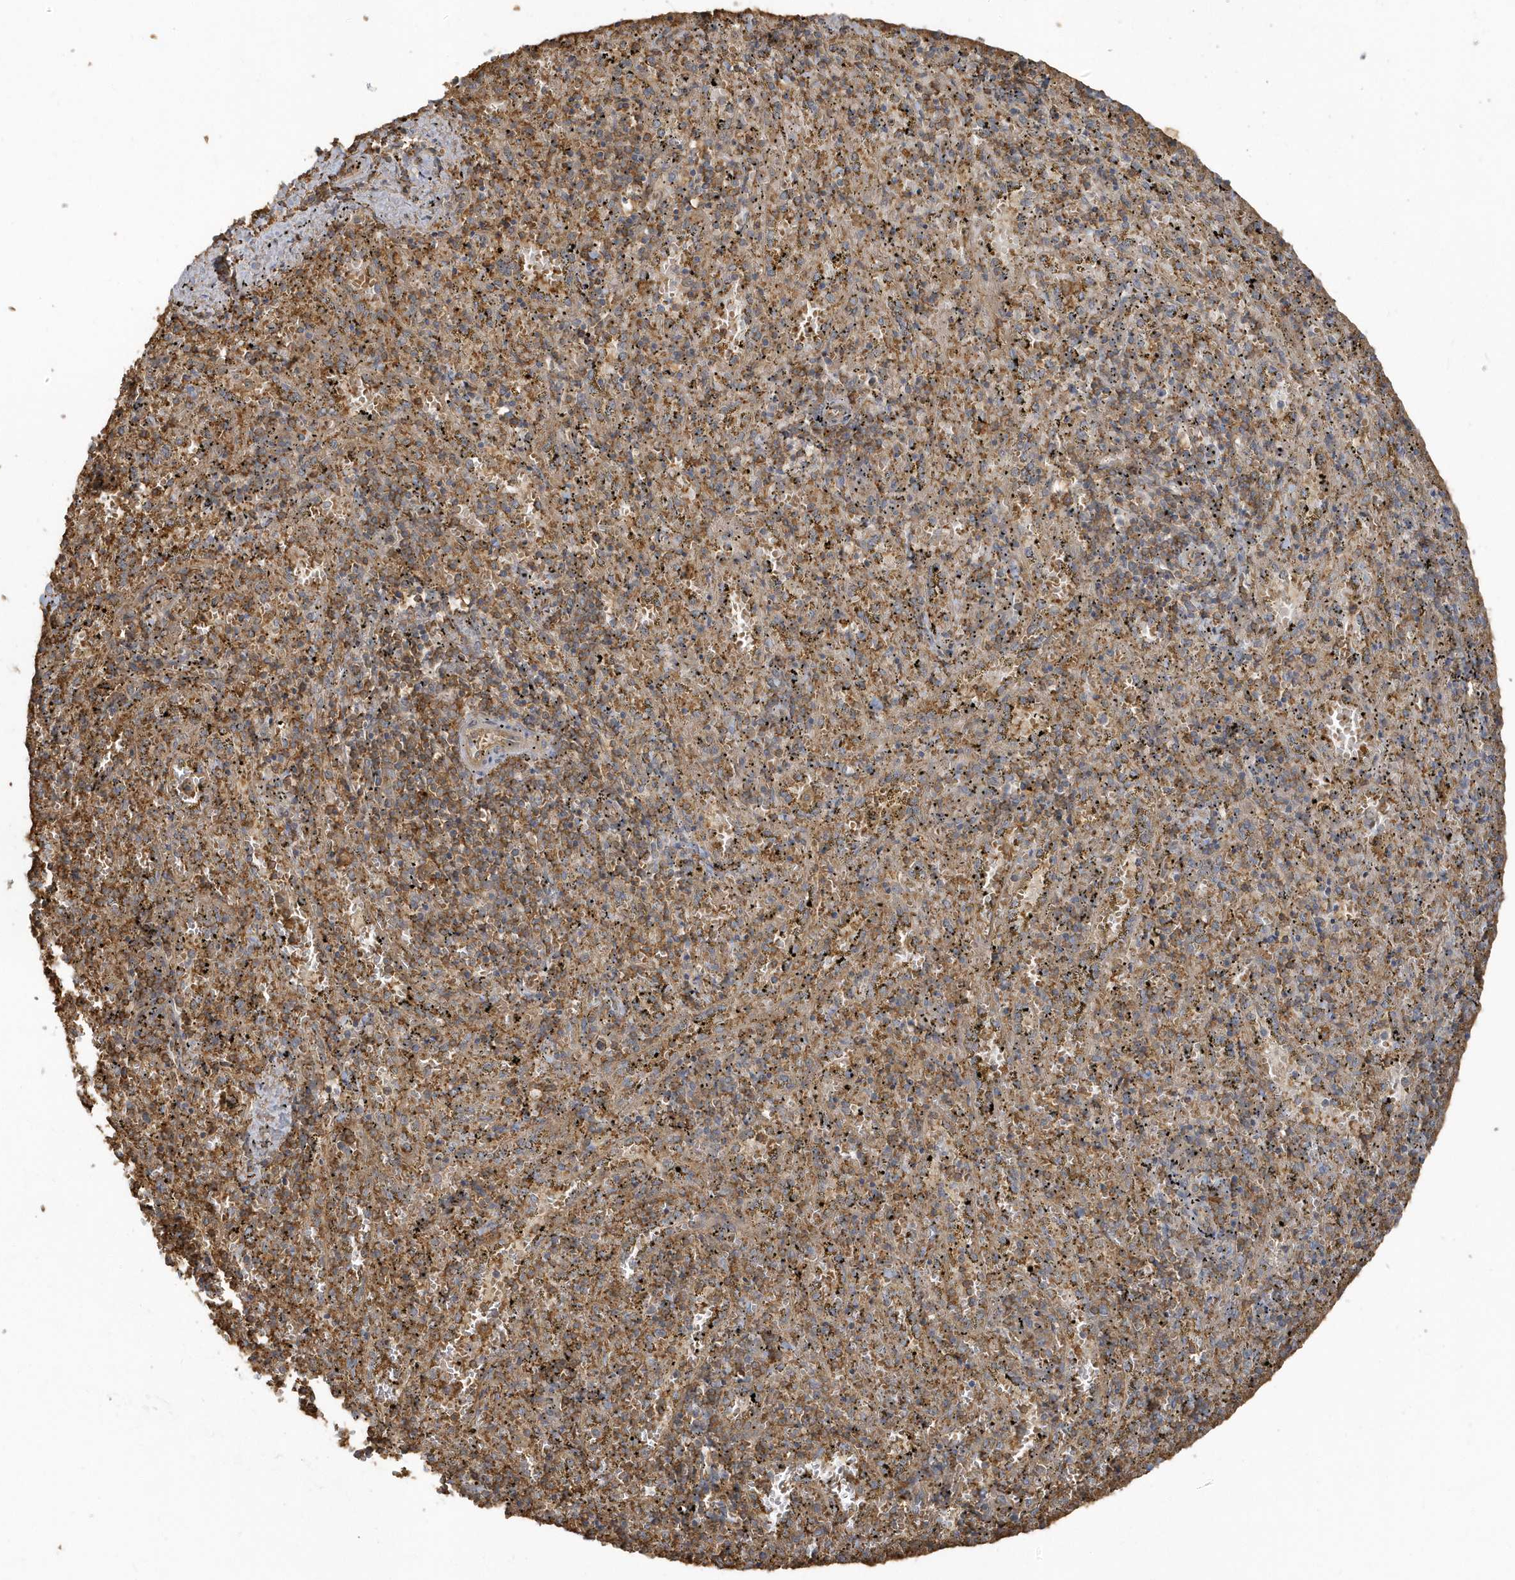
{"staining": {"intensity": "moderate", "quantity": ">75%", "location": "cytoplasmic/membranous"}, "tissue": "spleen", "cell_type": "Cells in red pulp", "image_type": "normal", "snomed": [{"axis": "morphology", "description": "Normal tissue, NOS"}, {"axis": "topography", "description": "Spleen"}], "caption": "IHC photomicrograph of normal spleen stained for a protein (brown), which demonstrates medium levels of moderate cytoplasmic/membranous staining in approximately >75% of cells in red pulp.", "gene": "ZBTB8A", "patient": {"sex": "male", "age": 11}}